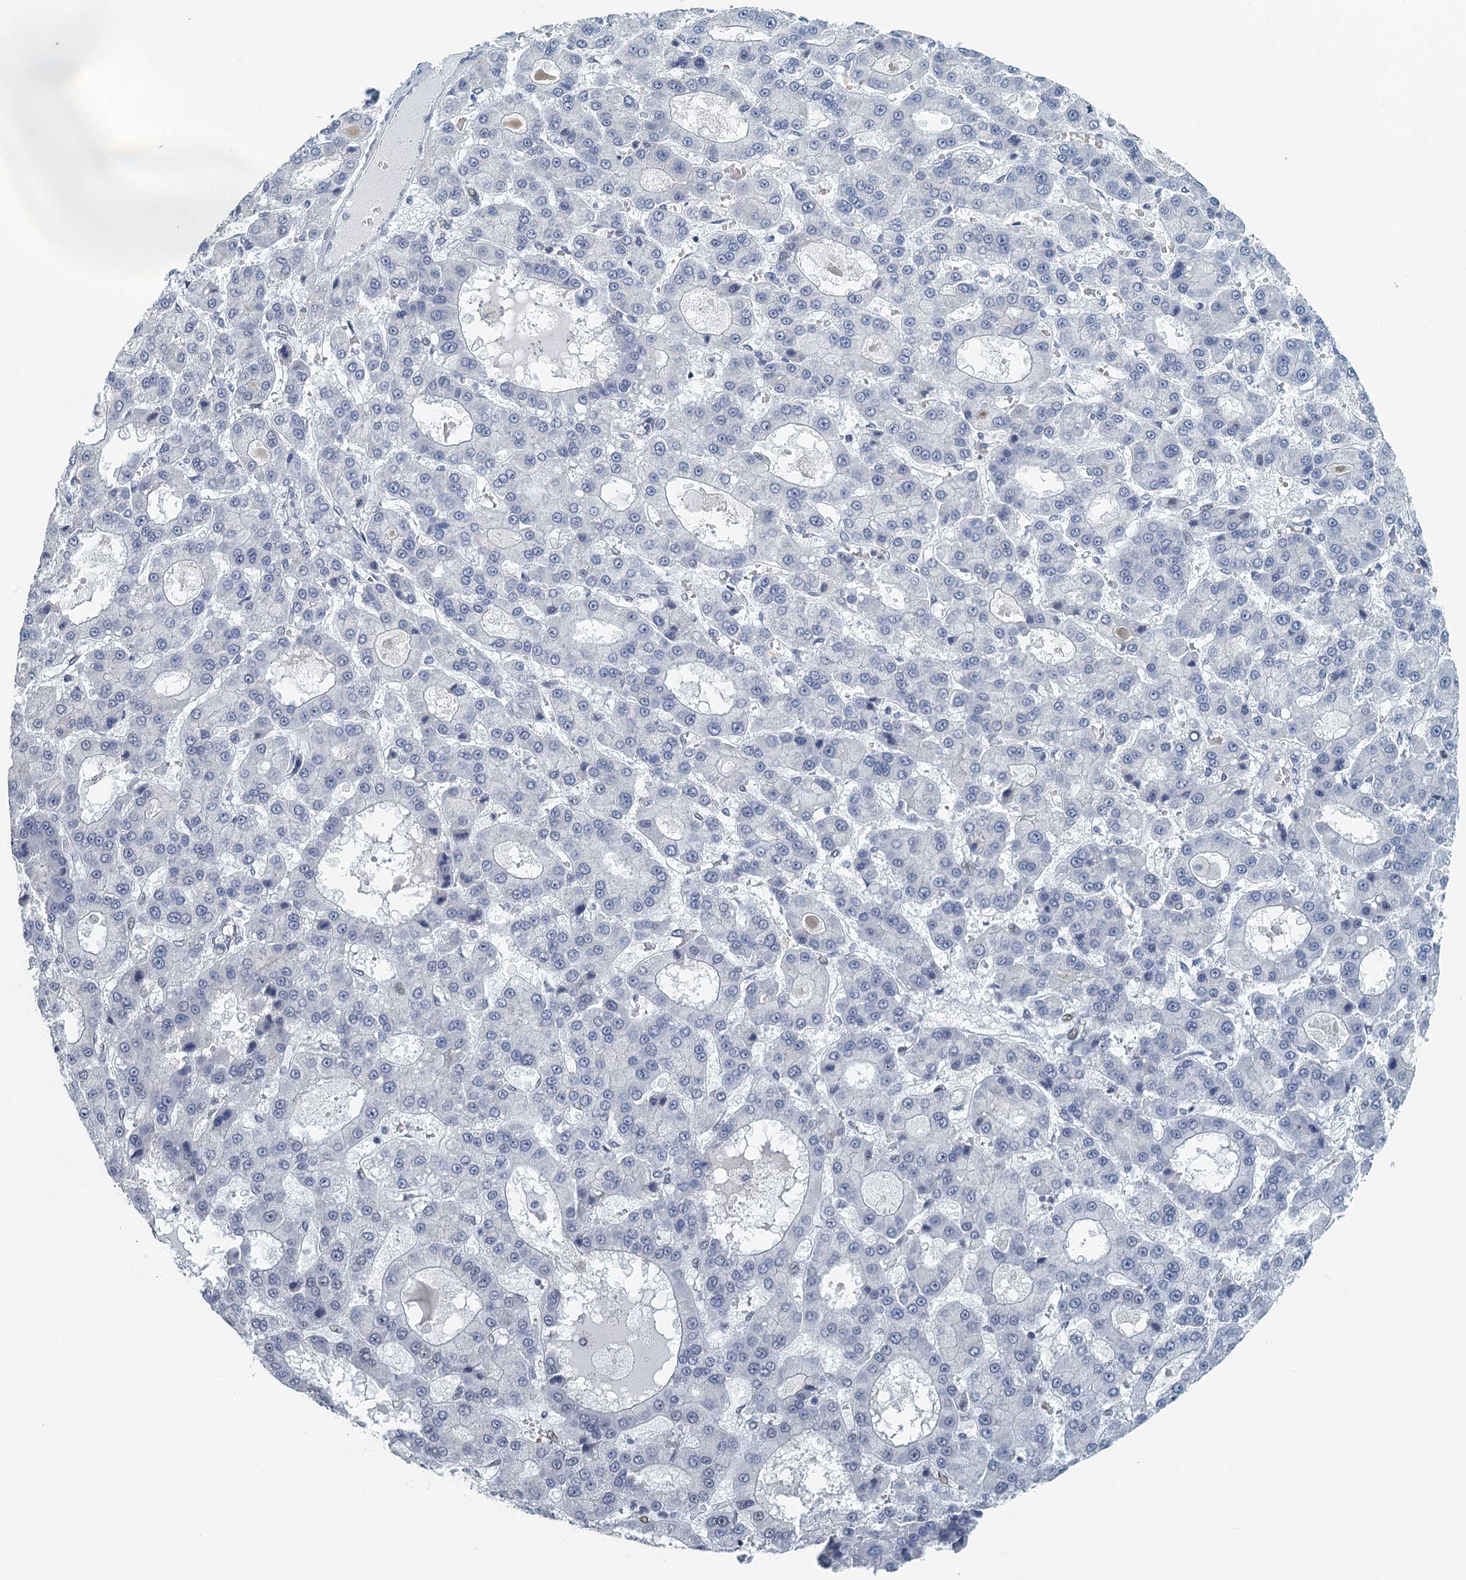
{"staining": {"intensity": "negative", "quantity": "none", "location": "none"}, "tissue": "liver cancer", "cell_type": "Tumor cells", "image_type": "cancer", "snomed": [{"axis": "morphology", "description": "Carcinoma, Hepatocellular, NOS"}, {"axis": "topography", "description": "Liver"}], "caption": "This is an IHC micrograph of human liver cancer. There is no expression in tumor cells.", "gene": "TTLL9", "patient": {"sex": "male", "age": 70}}